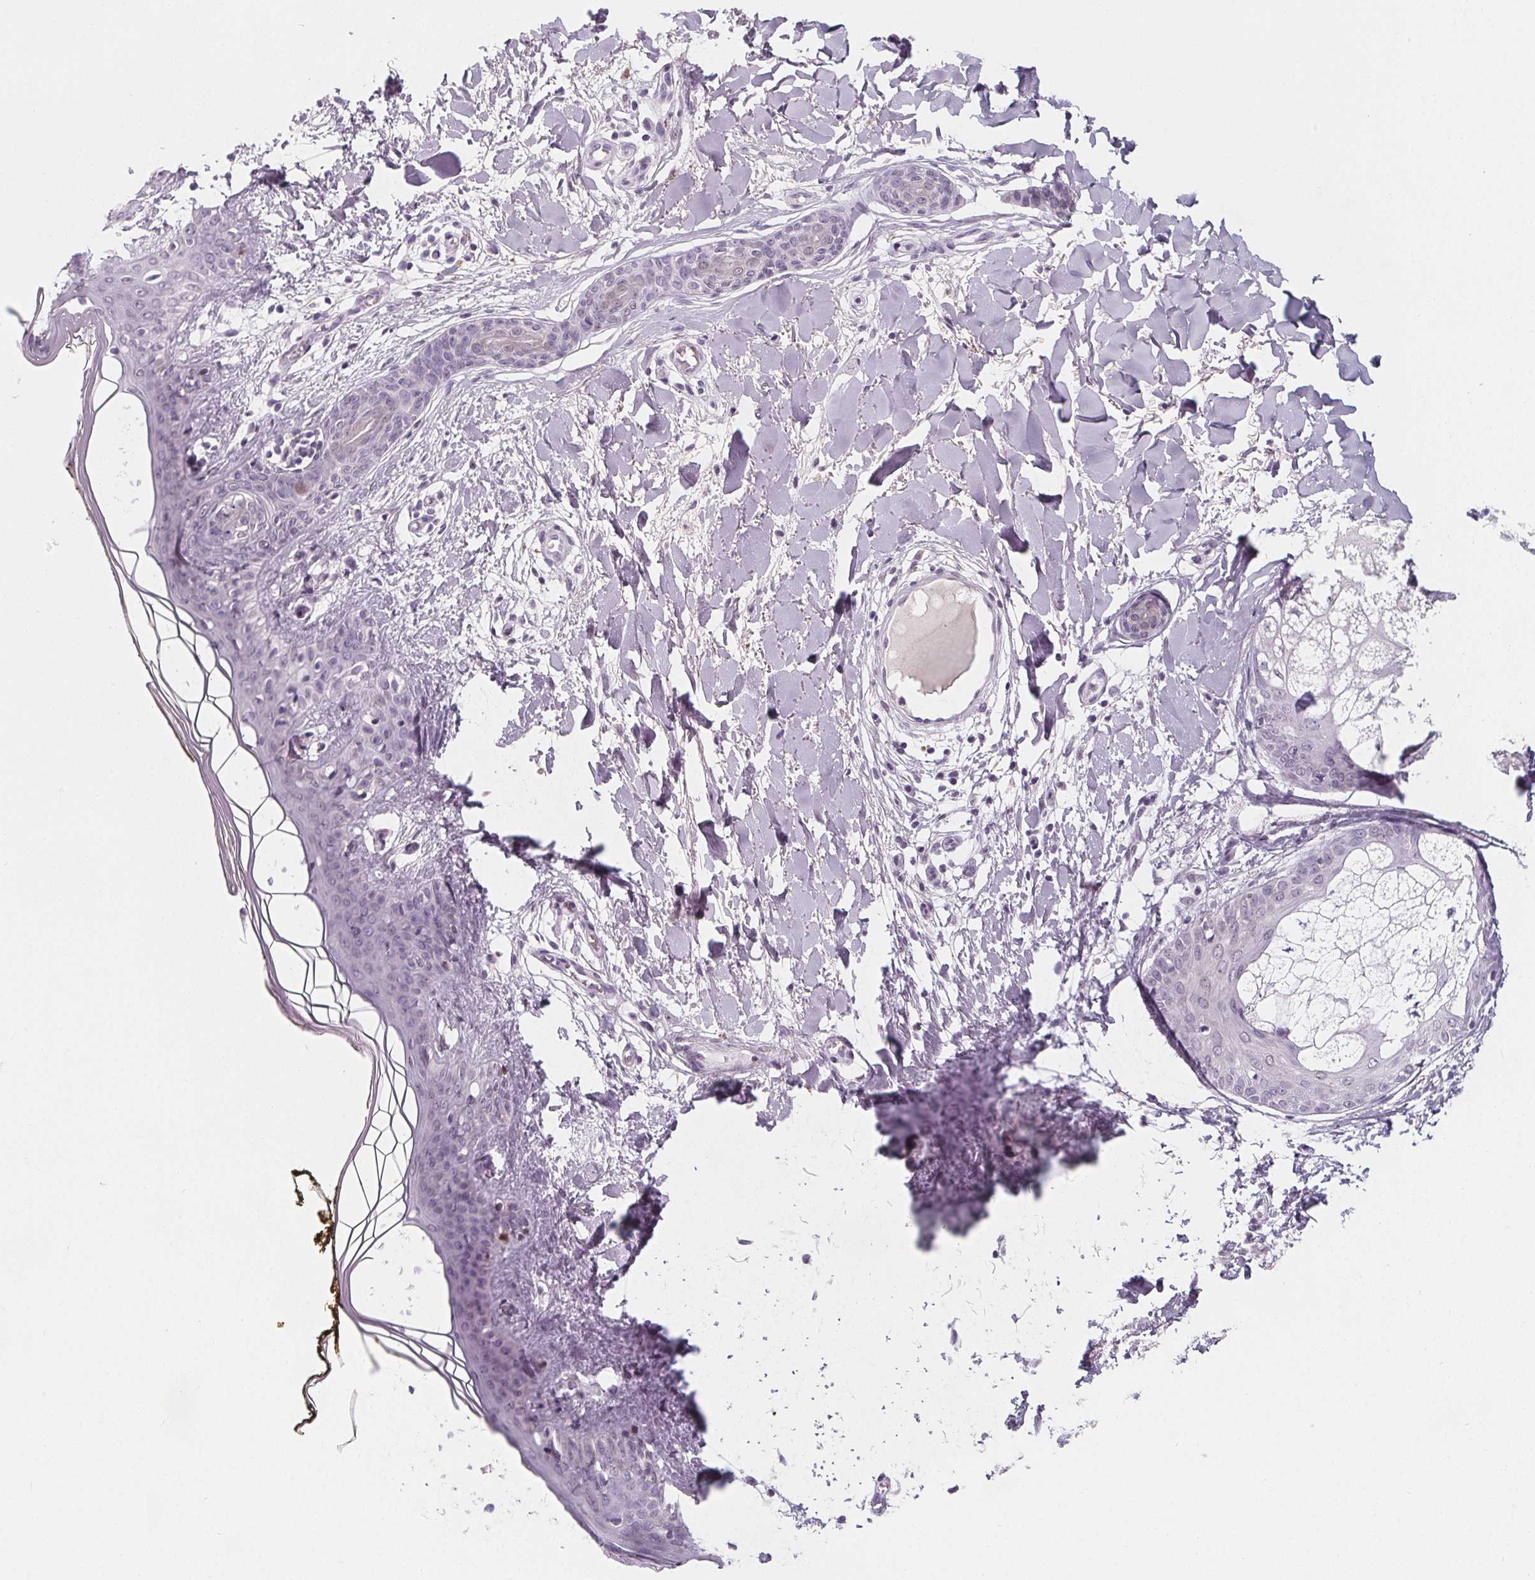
{"staining": {"intensity": "negative", "quantity": "none", "location": "none"}, "tissue": "skin", "cell_type": "Fibroblasts", "image_type": "normal", "snomed": [{"axis": "morphology", "description": "Normal tissue, NOS"}, {"axis": "topography", "description": "Skin"}], "caption": "This is an immunohistochemistry (IHC) photomicrograph of benign human skin. There is no positivity in fibroblasts.", "gene": "DBX2", "patient": {"sex": "female", "age": 34}}